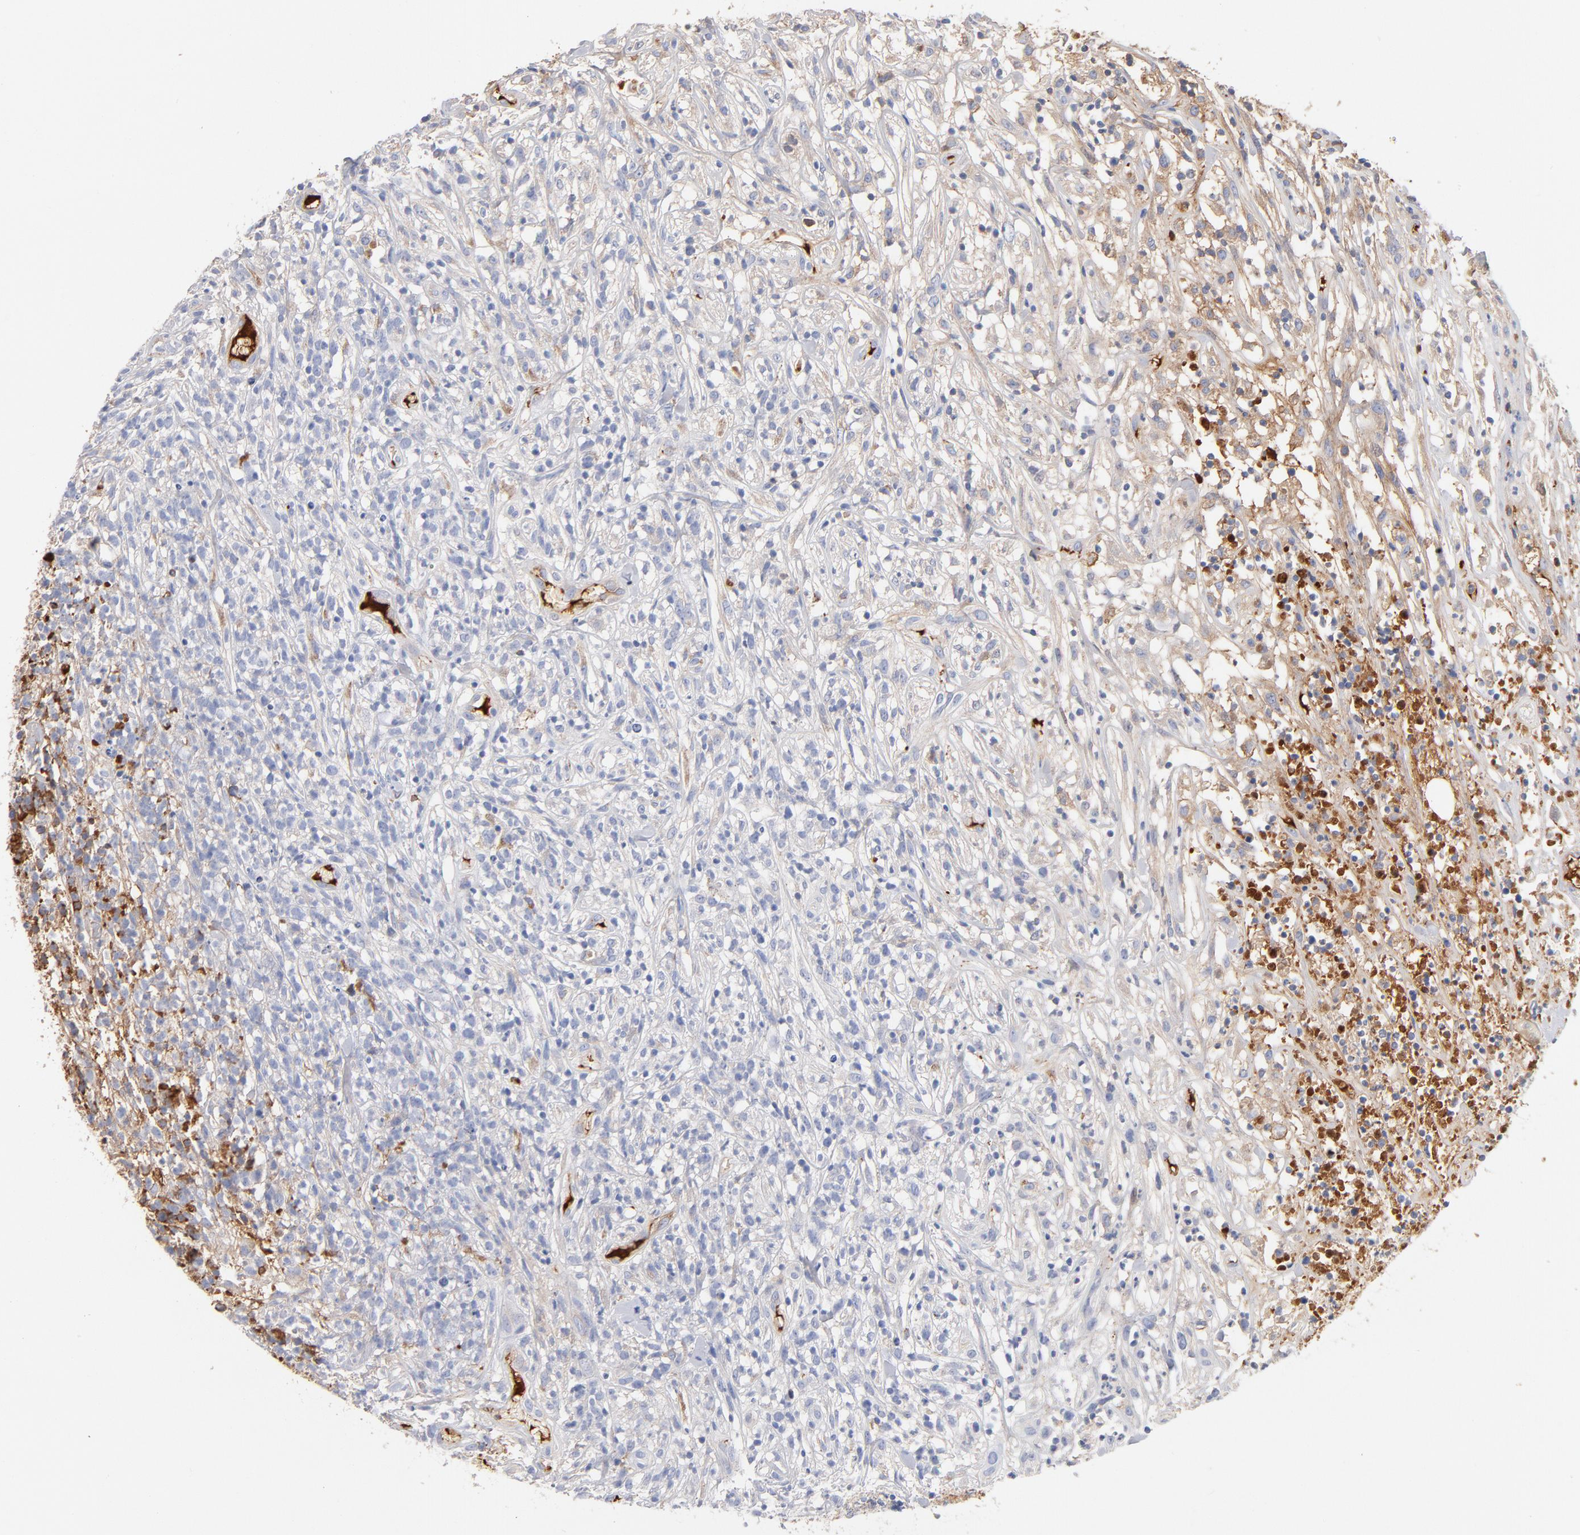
{"staining": {"intensity": "negative", "quantity": "none", "location": "none"}, "tissue": "lymphoma", "cell_type": "Tumor cells", "image_type": "cancer", "snomed": [{"axis": "morphology", "description": "Malignant lymphoma, non-Hodgkin's type, High grade"}, {"axis": "topography", "description": "Lymph node"}], "caption": "Tumor cells show no significant staining in lymphoma.", "gene": "C3", "patient": {"sex": "female", "age": 73}}